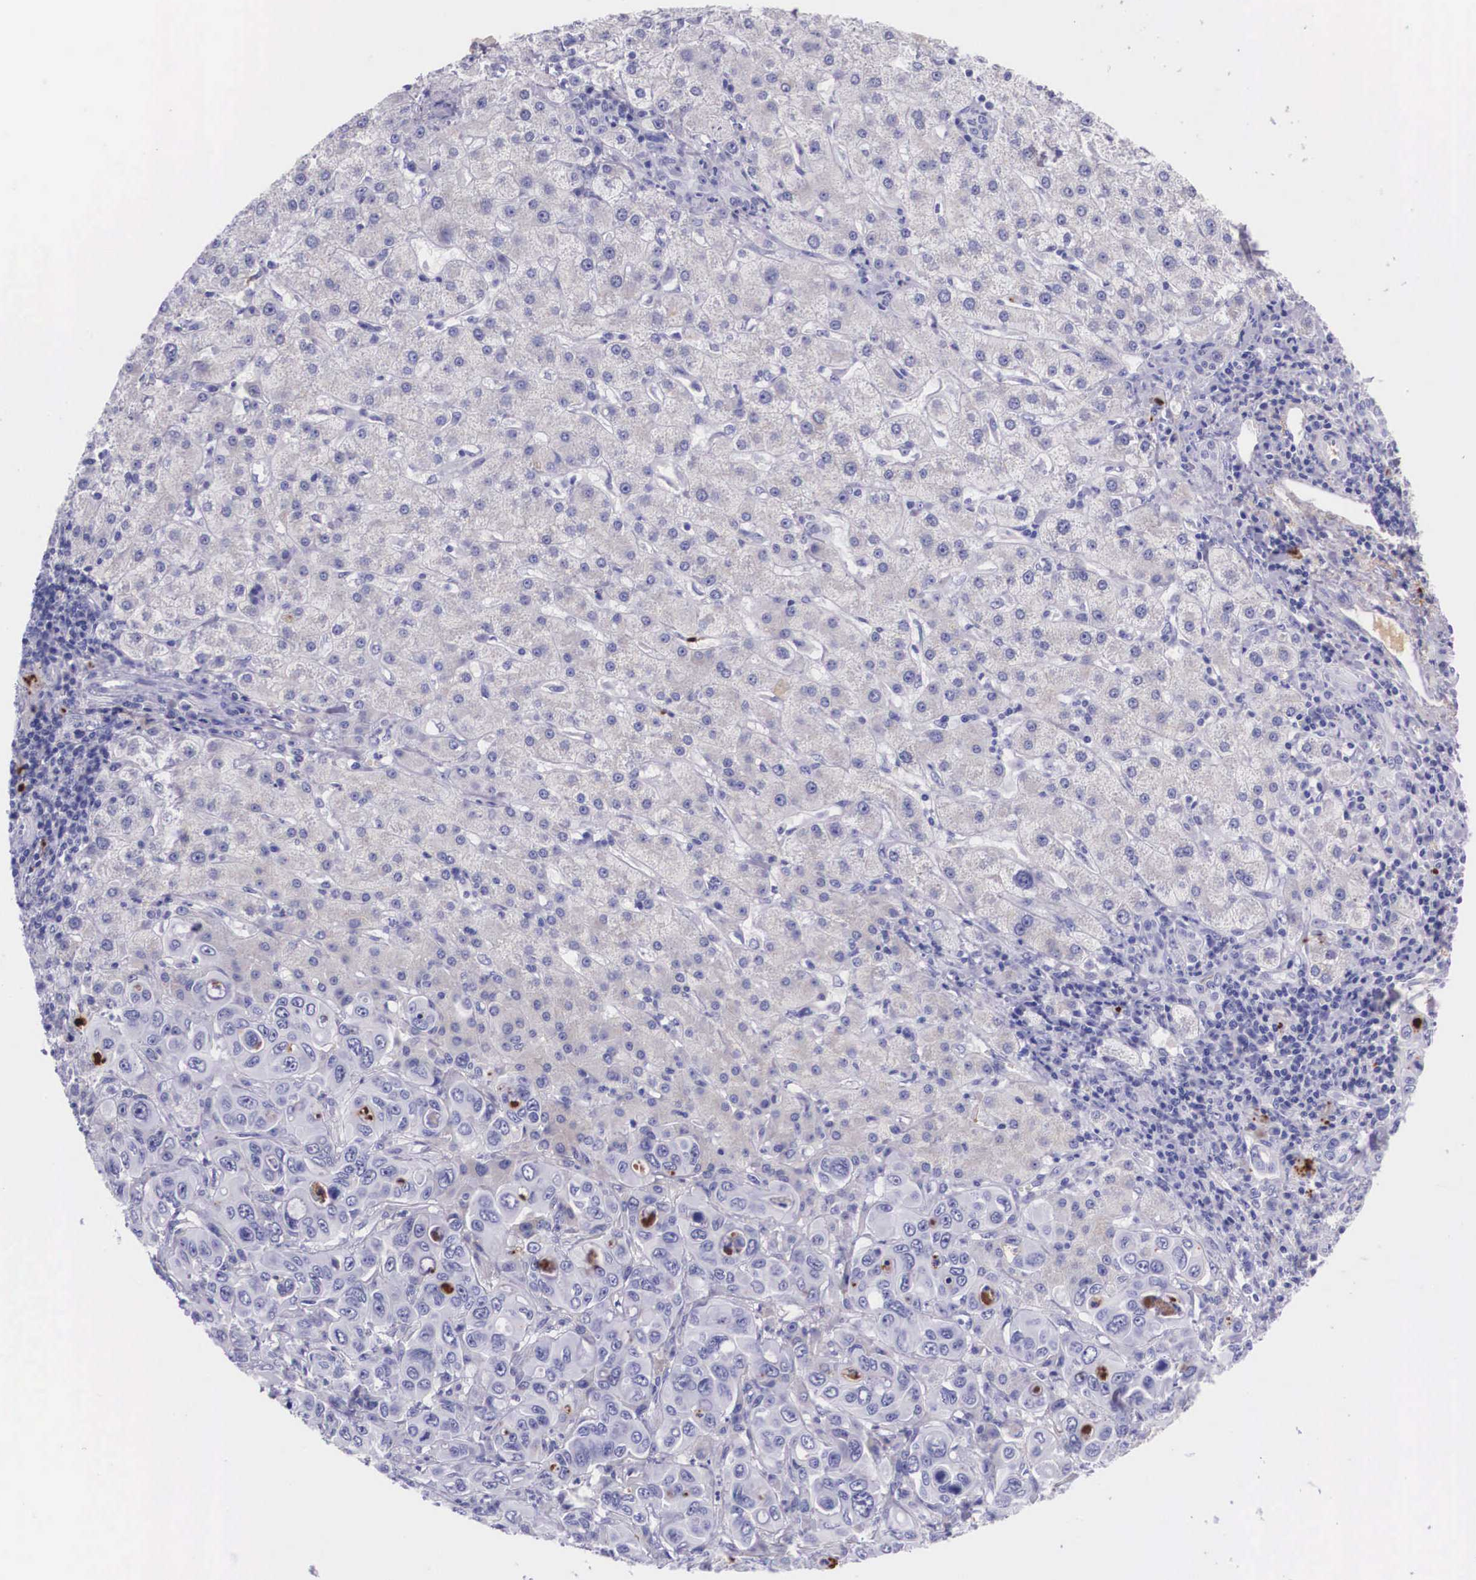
{"staining": {"intensity": "negative", "quantity": "none", "location": "none"}, "tissue": "liver cancer", "cell_type": "Tumor cells", "image_type": "cancer", "snomed": [{"axis": "morphology", "description": "Cholangiocarcinoma"}, {"axis": "topography", "description": "Liver"}], "caption": "IHC of human liver cancer demonstrates no positivity in tumor cells.", "gene": "PLG", "patient": {"sex": "female", "age": 79}}